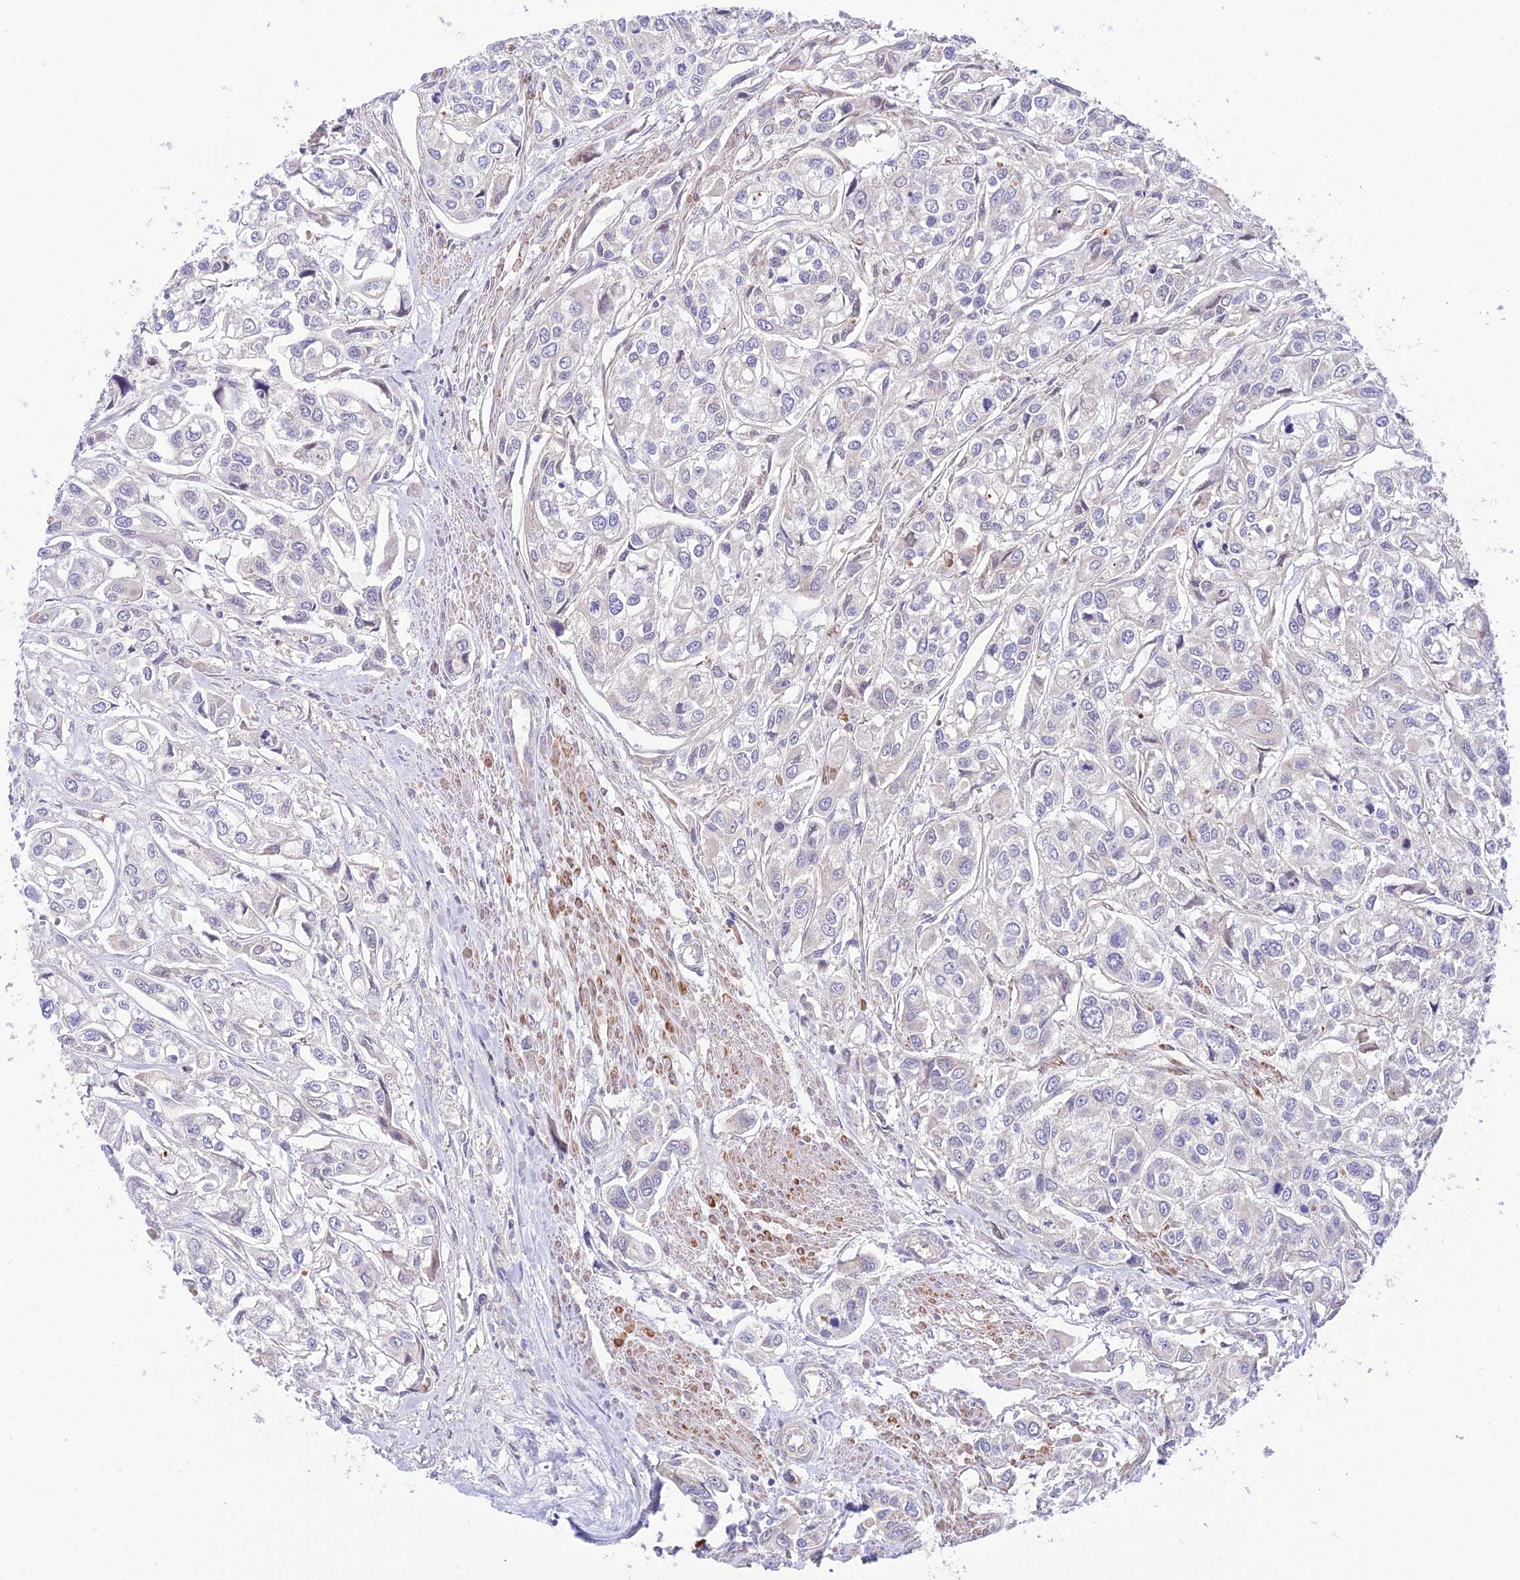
{"staining": {"intensity": "negative", "quantity": "none", "location": "none"}, "tissue": "urothelial cancer", "cell_type": "Tumor cells", "image_type": "cancer", "snomed": [{"axis": "morphology", "description": "Urothelial carcinoma, High grade"}, {"axis": "topography", "description": "Urinary bladder"}], "caption": "This photomicrograph is of urothelial carcinoma (high-grade) stained with immunohistochemistry to label a protein in brown with the nuclei are counter-stained blue. There is no expression in tumor cells.", "gene": "TRIM43B", "patient": {"sex": "male", "age": 67}}